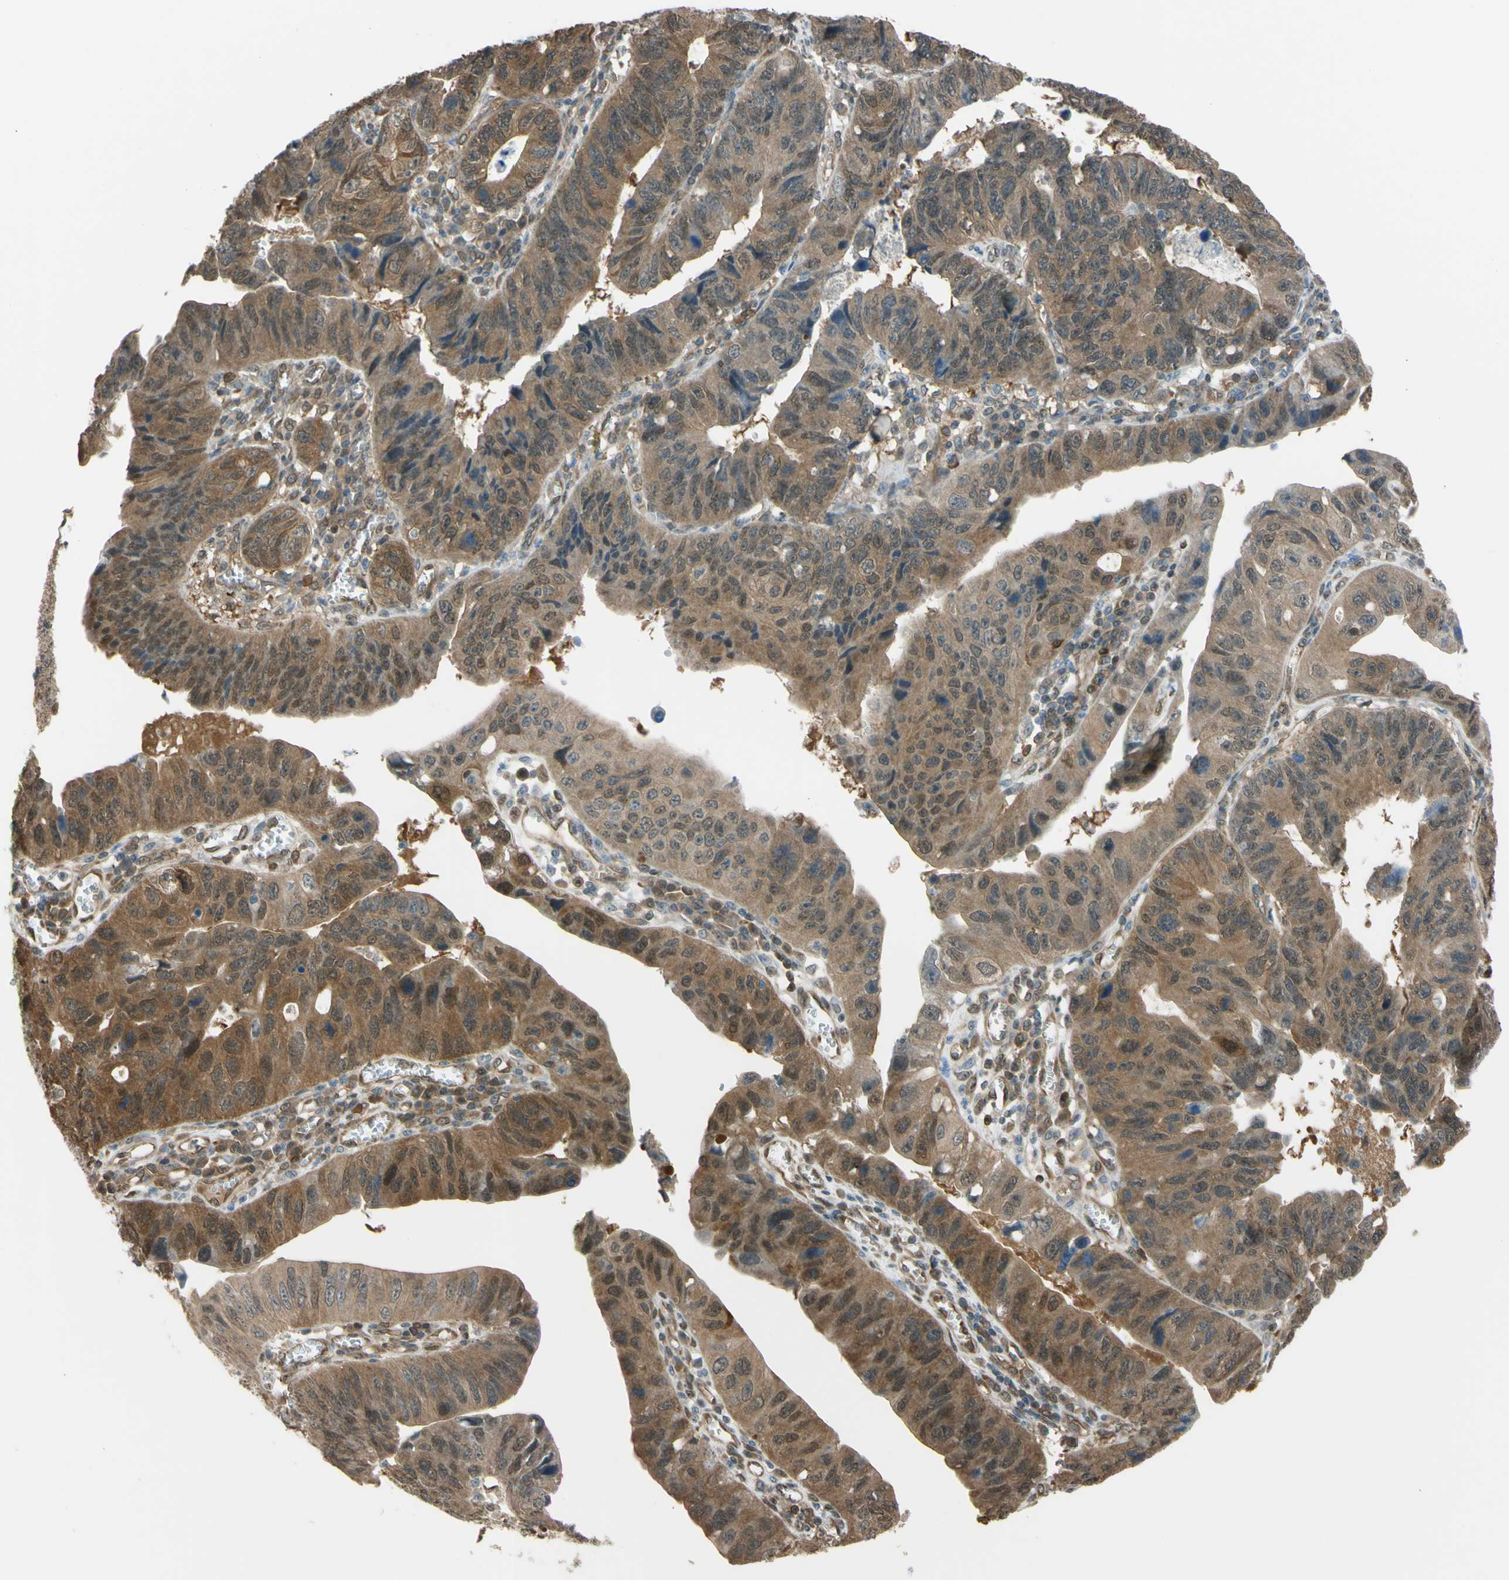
{"staining": {"intensity": "moderate", "quantity": ">75%", "location": "cytoplasmic/membranous"}, "tissue": "stomach cancer", "cell_type": "Tumor cells", "image_type": "cancer", "snomed": [{"axis": "morphology", "description": "Adenocarcinoma, NOS"}, {"axis": "topography", "description": "Stomach"}], "caption": "Immunohistochemical staining of human stomach adenocarcinoma shows medium levels of moderate cytoplasmic/membranous expression in approximately >75% of tumor cells. (Stains: DAB in brown, nuclei in blue, Microscopy: brightfield microscopy at high magnification).", "gene": "YWHAQ", "patient": {"sex": "male", "age": 59}}